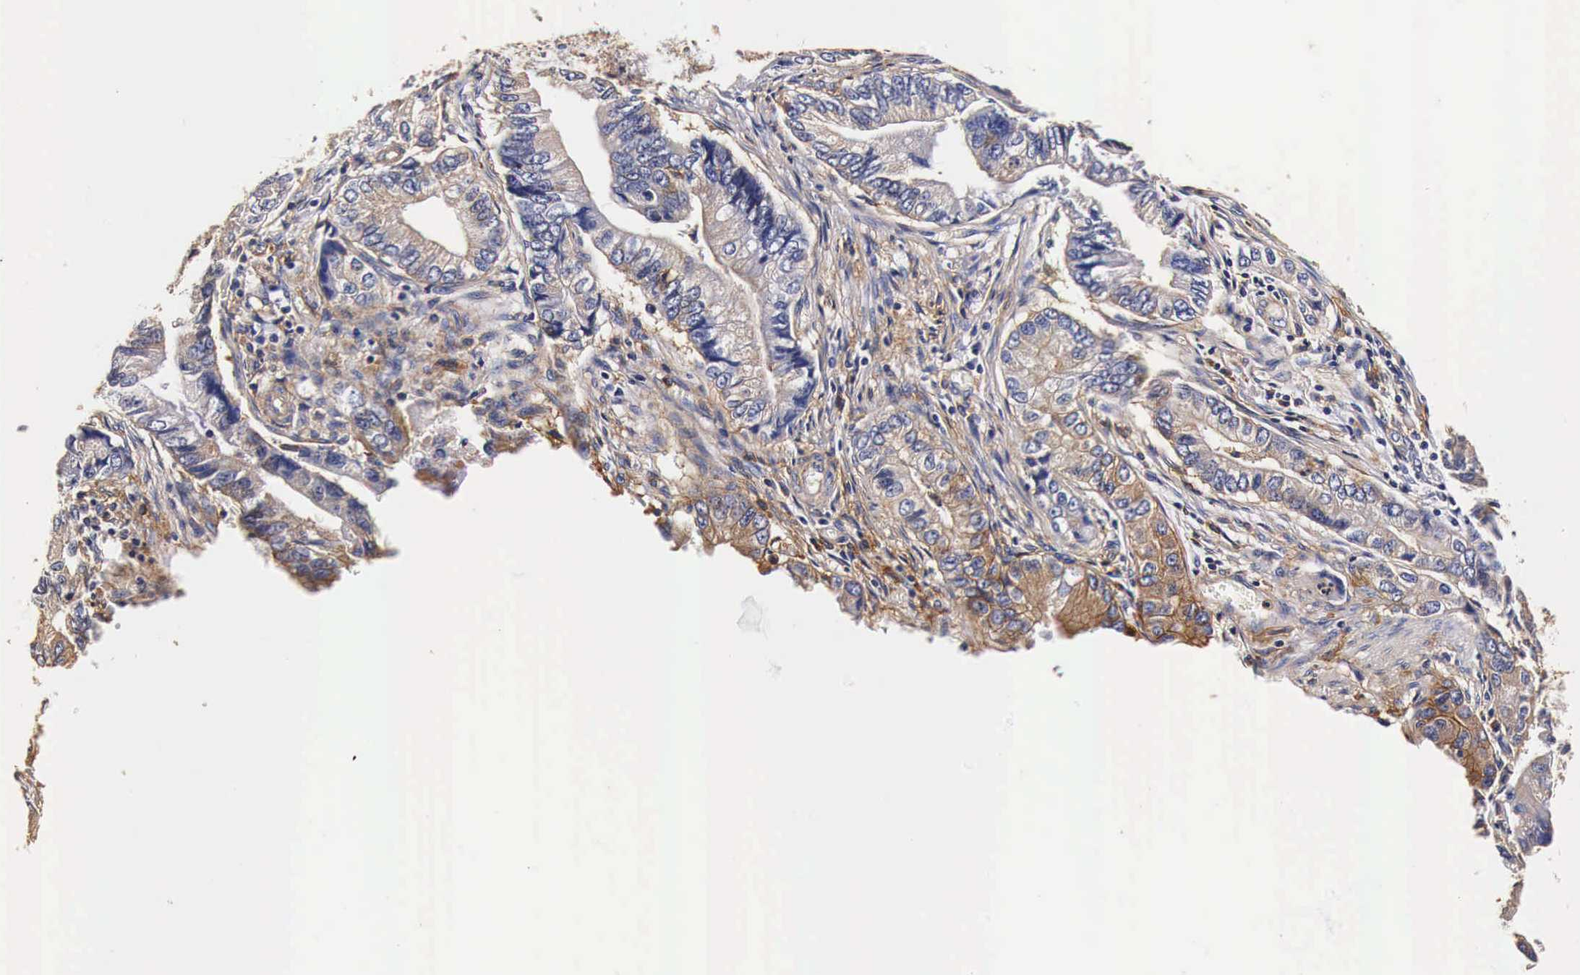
{"staining": {"intensity": "negative", "quantity": "none", "location": "none"}, "tissue": "pancreatic cancer", "cell_type": "Tumor cells", "image_type": "cancer", "snomed": [{"axis": "morphology", "description": "Adenocarcinoma, NOS"}, {"axis": "topography", "description": "Pancreas"}, {"axis": "topography", "description": "Stomach, upper"}], "caption": "Immunohistochemical staining of human adenocarcinoma (pancreatic) demonstrates no significant positivity in tumor cells.", "gene": "RP2", "patient": {"sex": "male", "age": 77}}